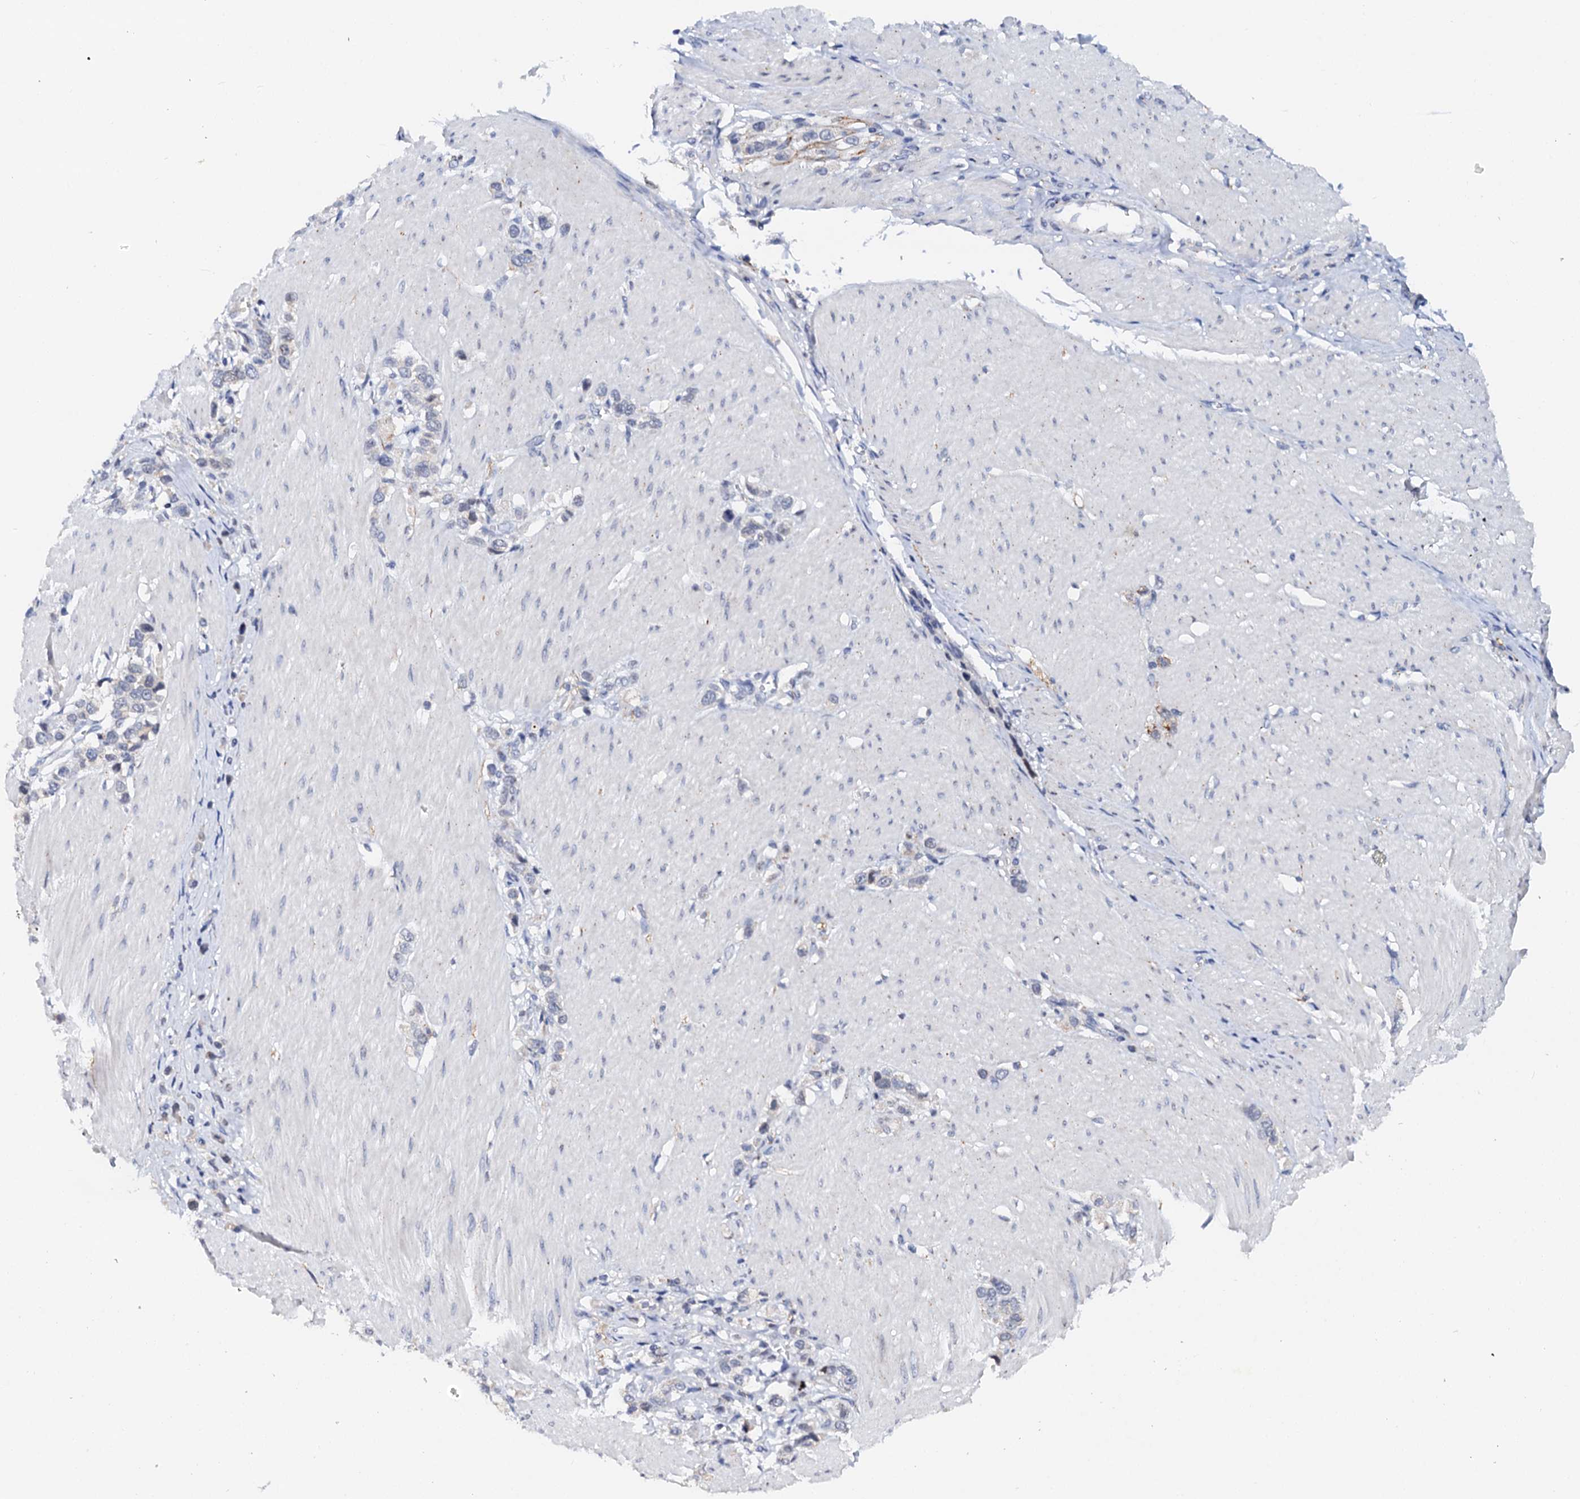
{"staining": {"intensity": "negative", "quantity": "none", "location": "none"}, "tissue": "stomach cancer", "cell_type": "Tumor cells", "image_type": "cancer", "snomed": [{"axis": "morphology", "description": "Normal tissue, NOS"}, {"axis": "morphology", "description": "Adenocarcinoma, NOS"}, {"axis": "topography", "description": "Stomach, upper"}, {"axis": "topography", "description": "Stomach"}], "caption": "Human stomach cancer stained for a protein using immunohistochemistry reveals no expression in tumor cells.", "gene": "NALF1", "patient": {"sex": "female", "age": 65}}